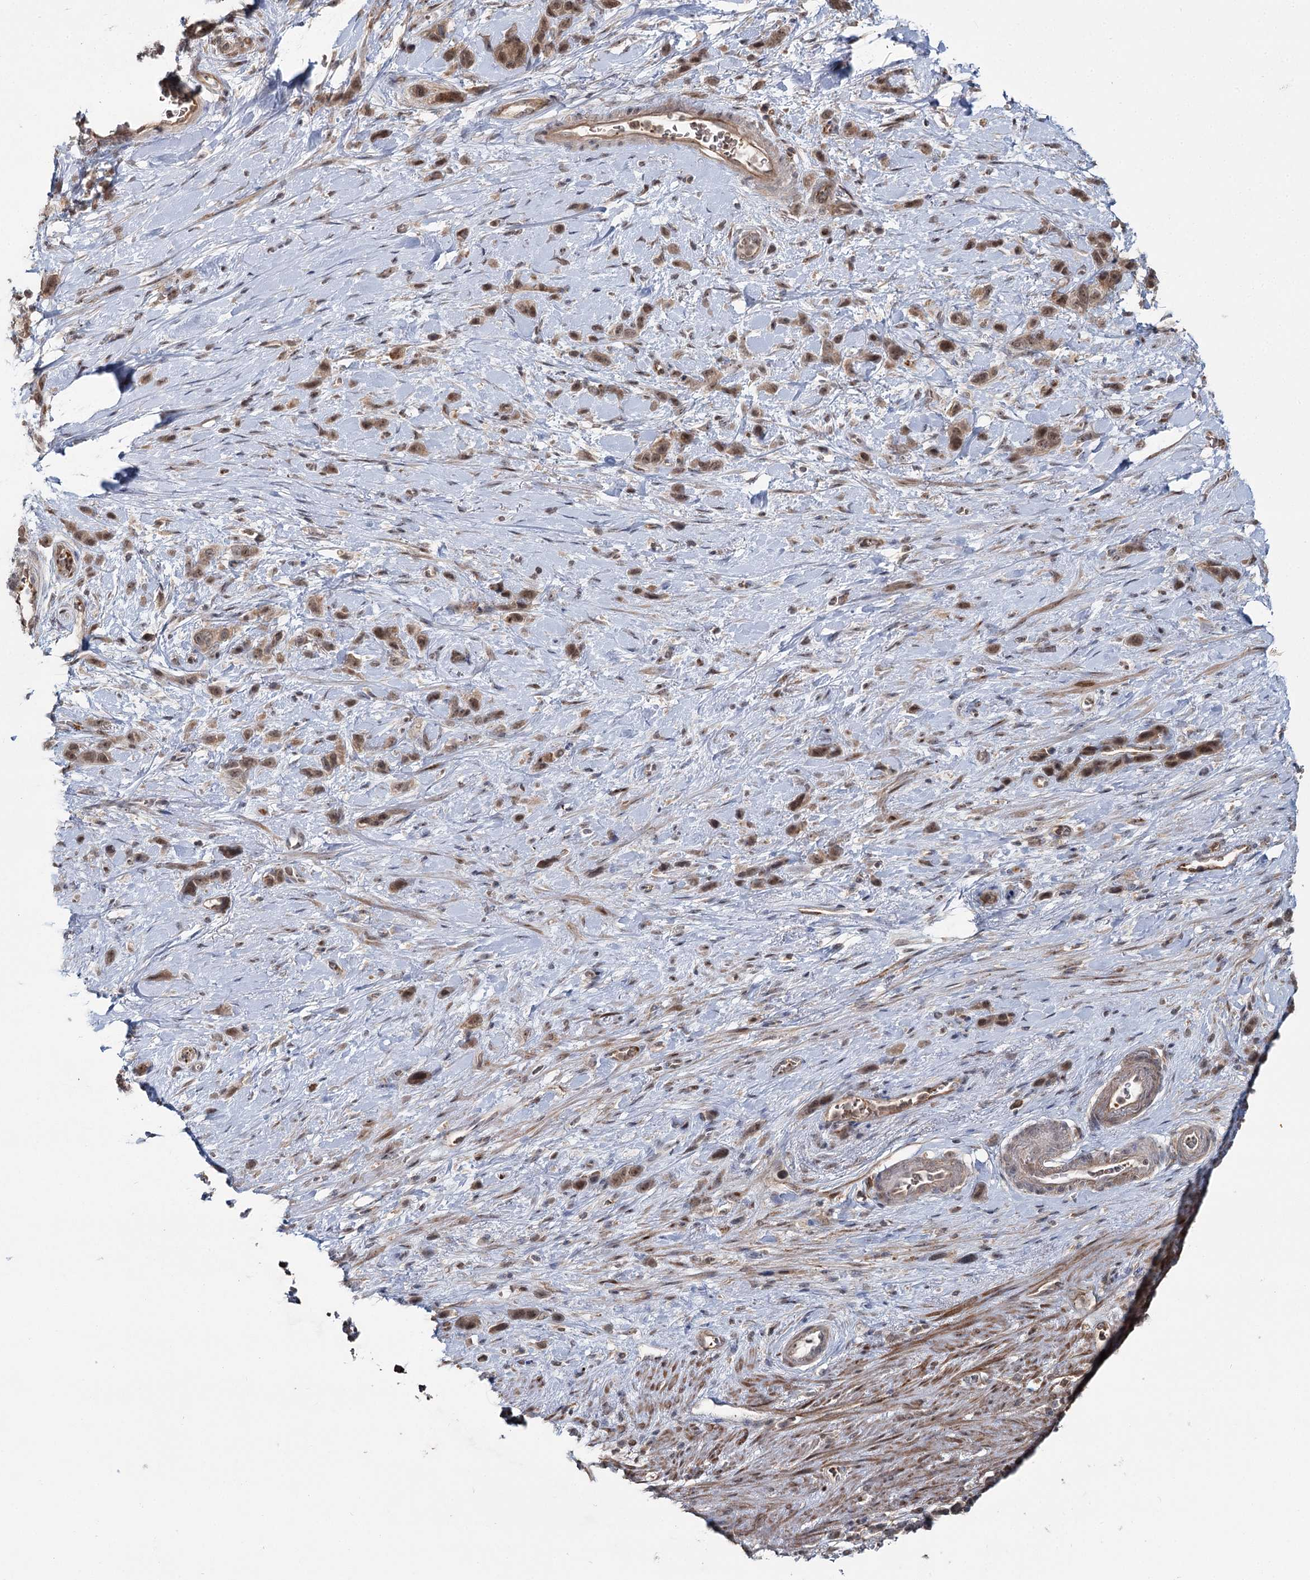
{"staining": {"intensity": "moderate", "quantity": ">75%", "location": "cytoplasmic/membranous,nuclear"}, "tissue": "stomach cancer", "cell_type": "Tumor cells", "image_type": "cancer", "snomed": [{"axis": "morphology", "description": "Adenocarcinoma, NOS"}, {"axis": "morphology", "description": "Adenocarcinoma, High grade"}, {"axis": "topography", "description": "Stomach, upper"}, {"axis": "topography", "description": "Stomach, lower"}], "caption": "Stomach high-grade adenocarcinoma stained for a protein (brown) exhibits moderate cytoplasmic/membranous and nuclear positive expression in about >75% of tumor cells.", "gene": "WDR44", "patient": {"sex": "female", "age": 65}}